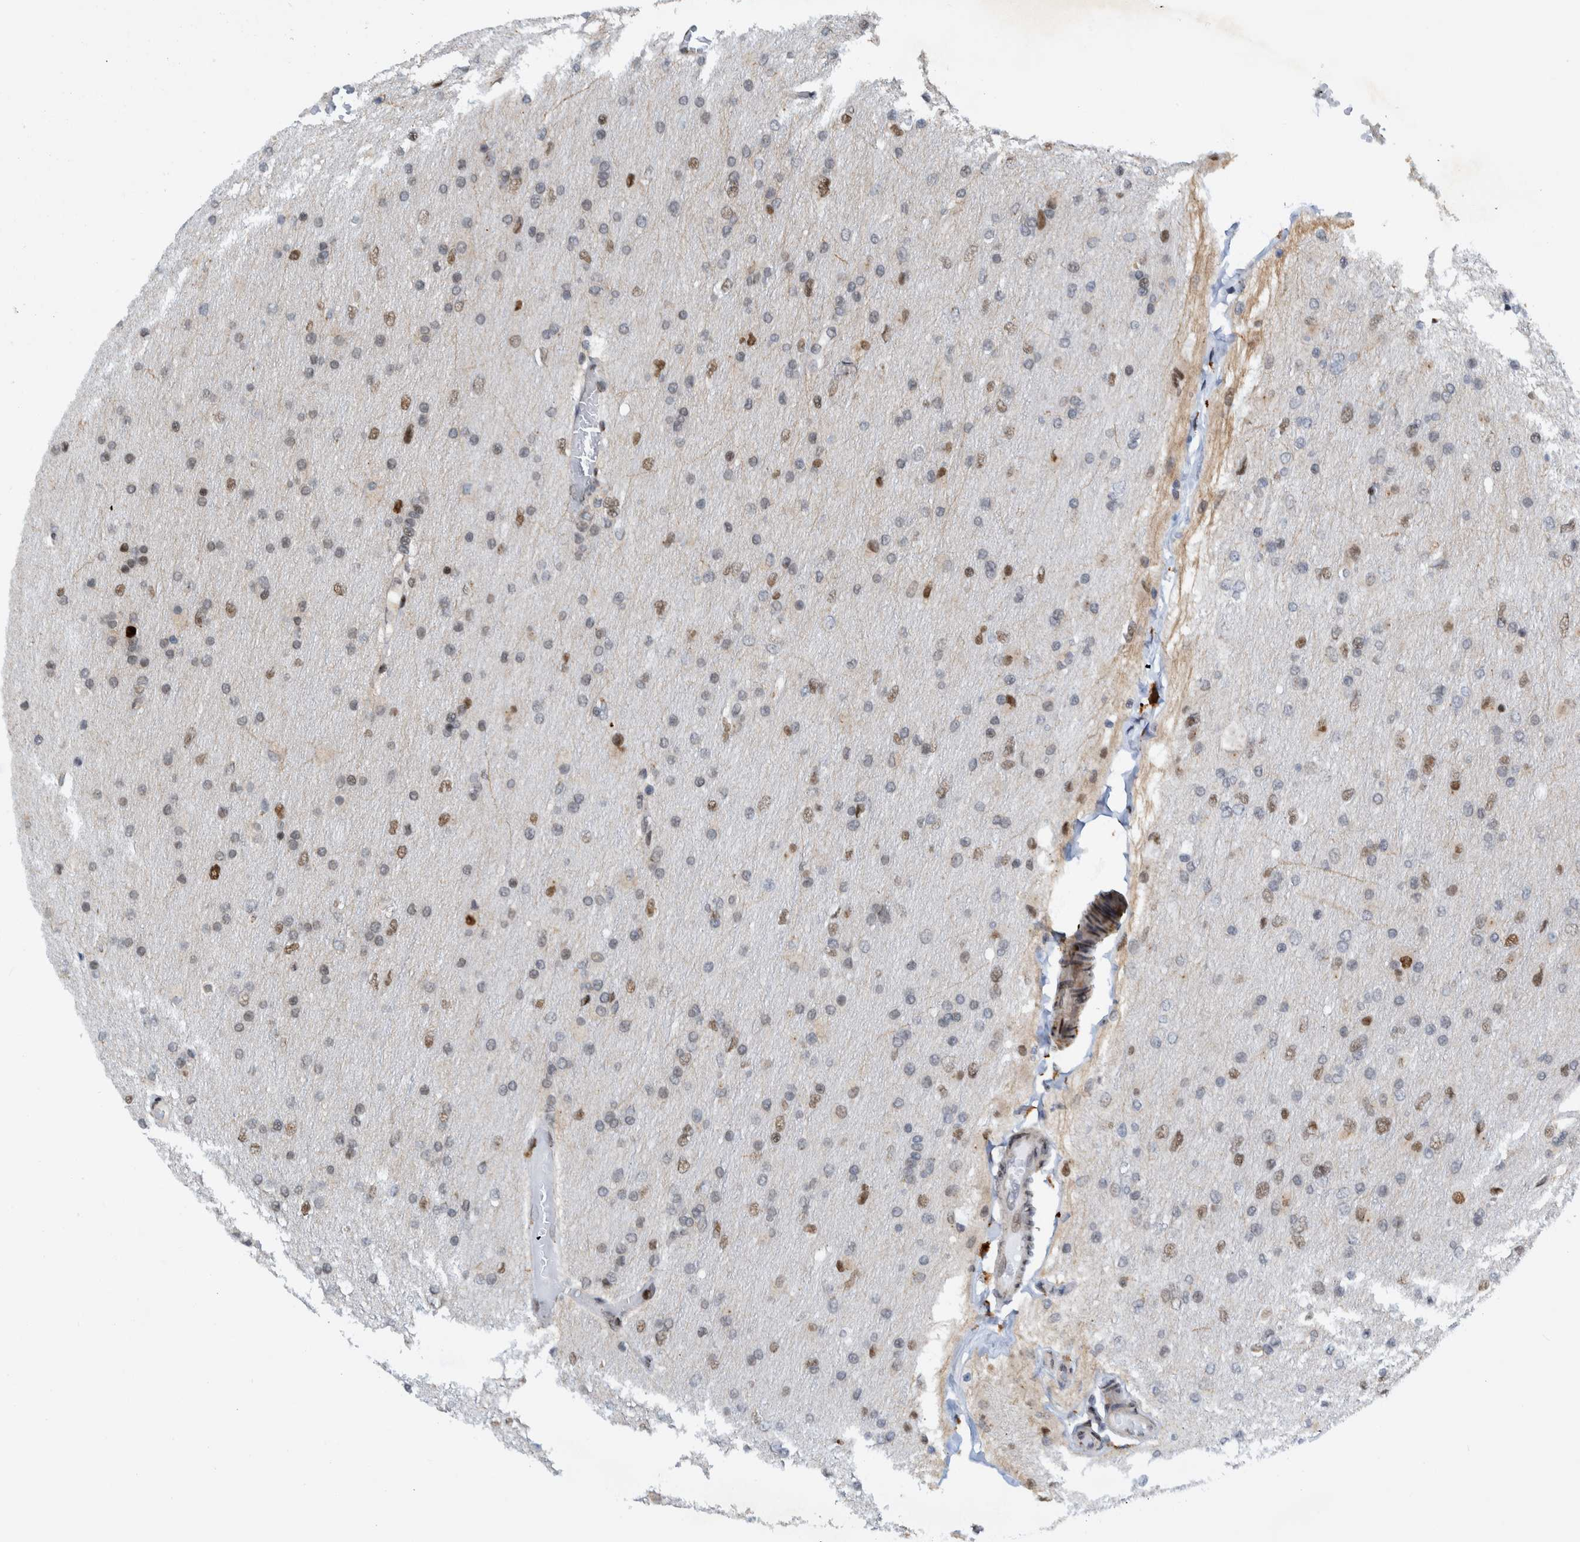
{"staining": {"intensity": "moderate", "quantity": "25%-75%", "location": "nuclear"}, "tissue": "glioma", "cell_type": "Tumor cells", "image_type": "cancer", "snomed": [{"axis": "morphology", "description": "Glioma, malignant, High grade"}, {"axis": "topography", "description": "Cerebral cortex"}], "caption": "A photomicrograph showing moderate nuclear staining in approximately 25%-75% of tumor cells in high-grade glioma (malignant), as visualized by brown immunohistochemical staining.", "gene": "CCDC57", "patient": {"sex": "female", "age": 36}}